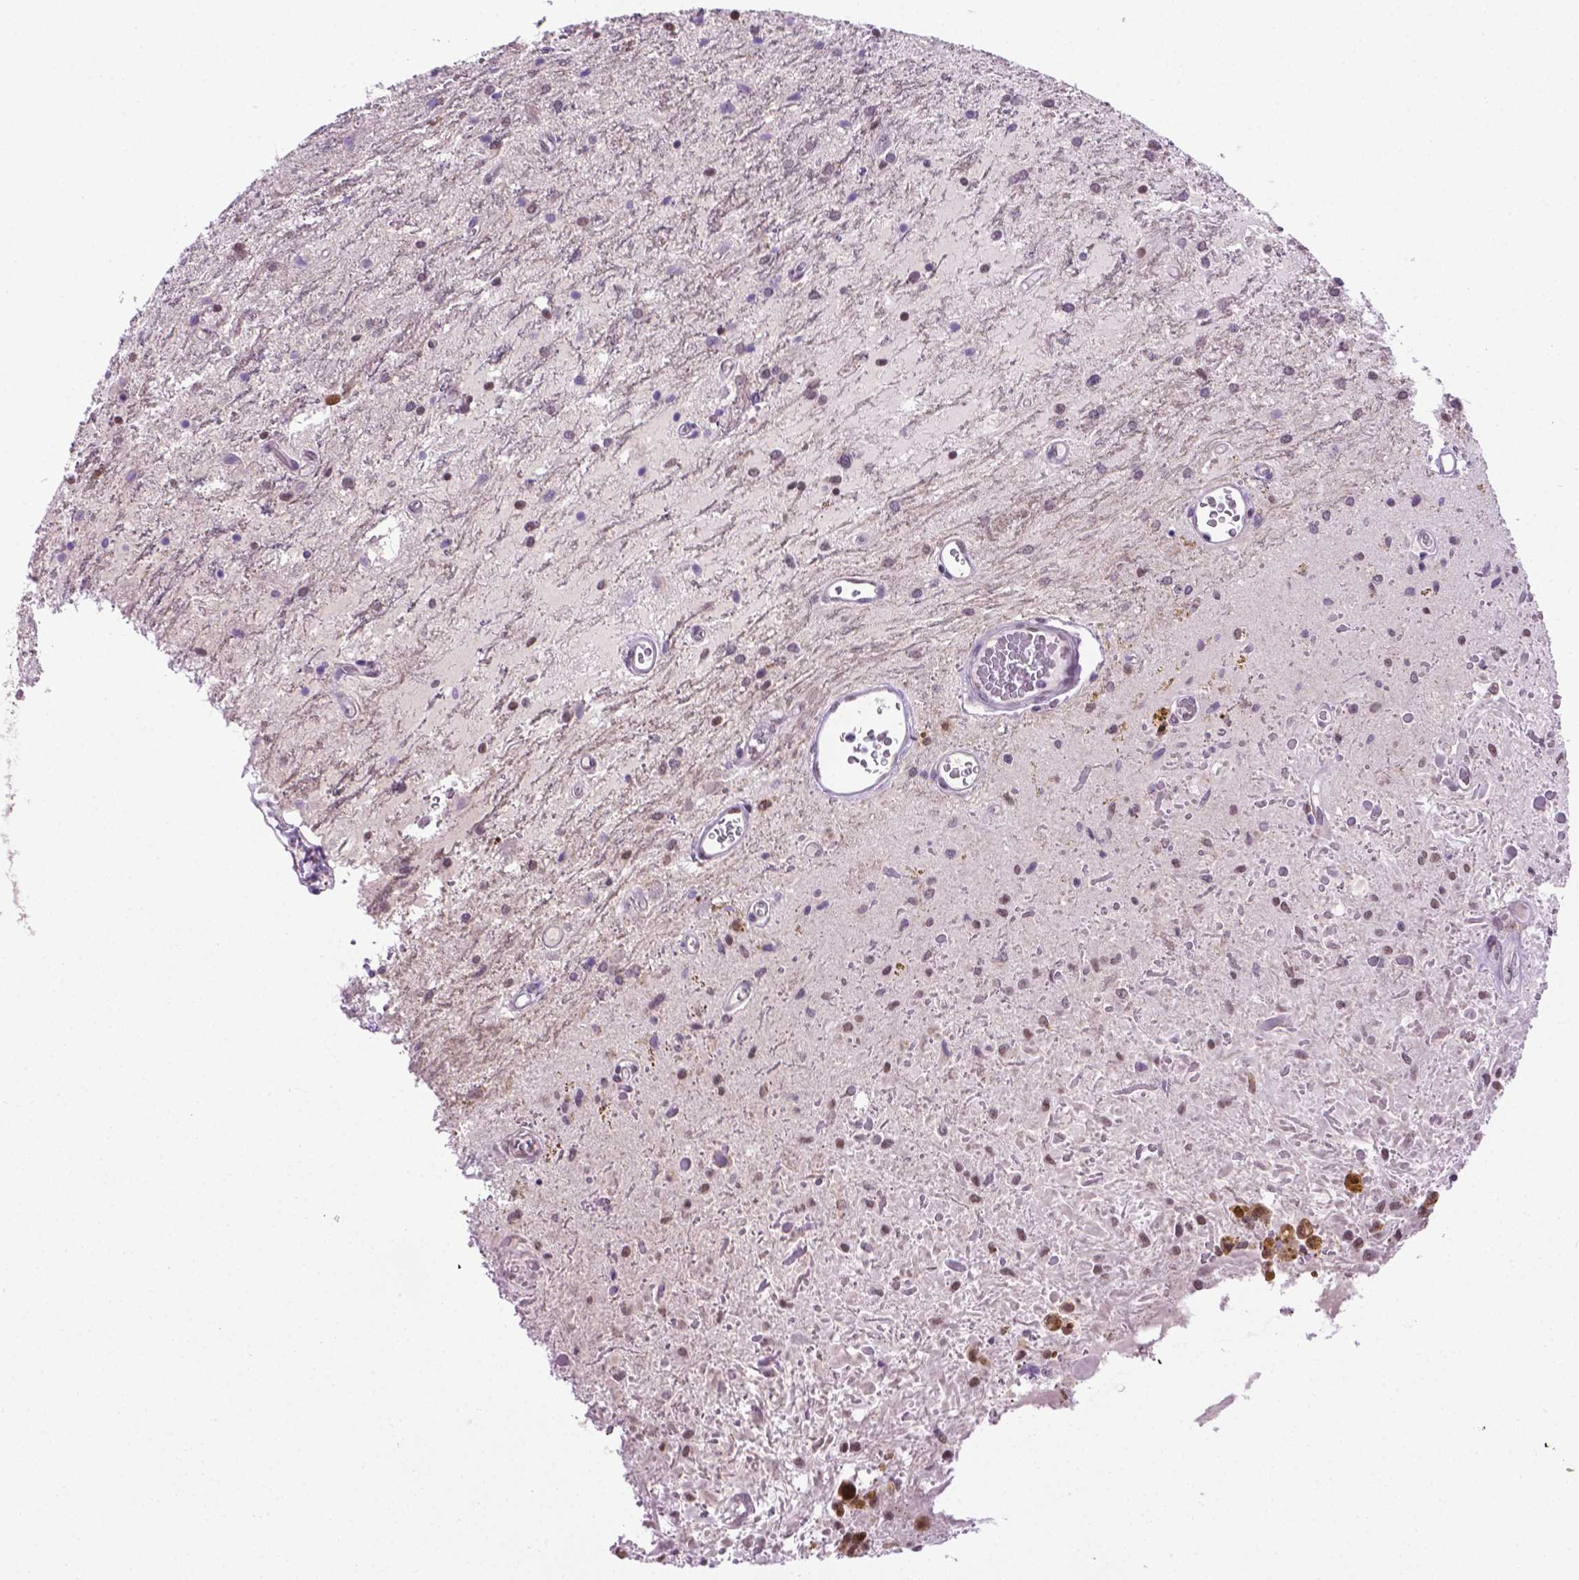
{"staining": {"intensity": "weak", "quantity": "<25%", "location": "nuclear"}, "tissue": "glioma", "cell_type": "Tumor cells", "image_type": "cancer", "snomed": [{"axis": "morphology", "description": "Glioma, malignant, Low grade"}, {"axis": "topography", "description": "Cerebellum"}], "caption": "Micrograph shows no protein expression in tumor cells of malignant glioma (low-grade) tissue. (DAB (3,3'-diaminobenzidine) immunohistochemistry (IHC) with hematoxylin counter stain).", "gene": "ABI2", "patient": {"sex": "female", "age": 14}}